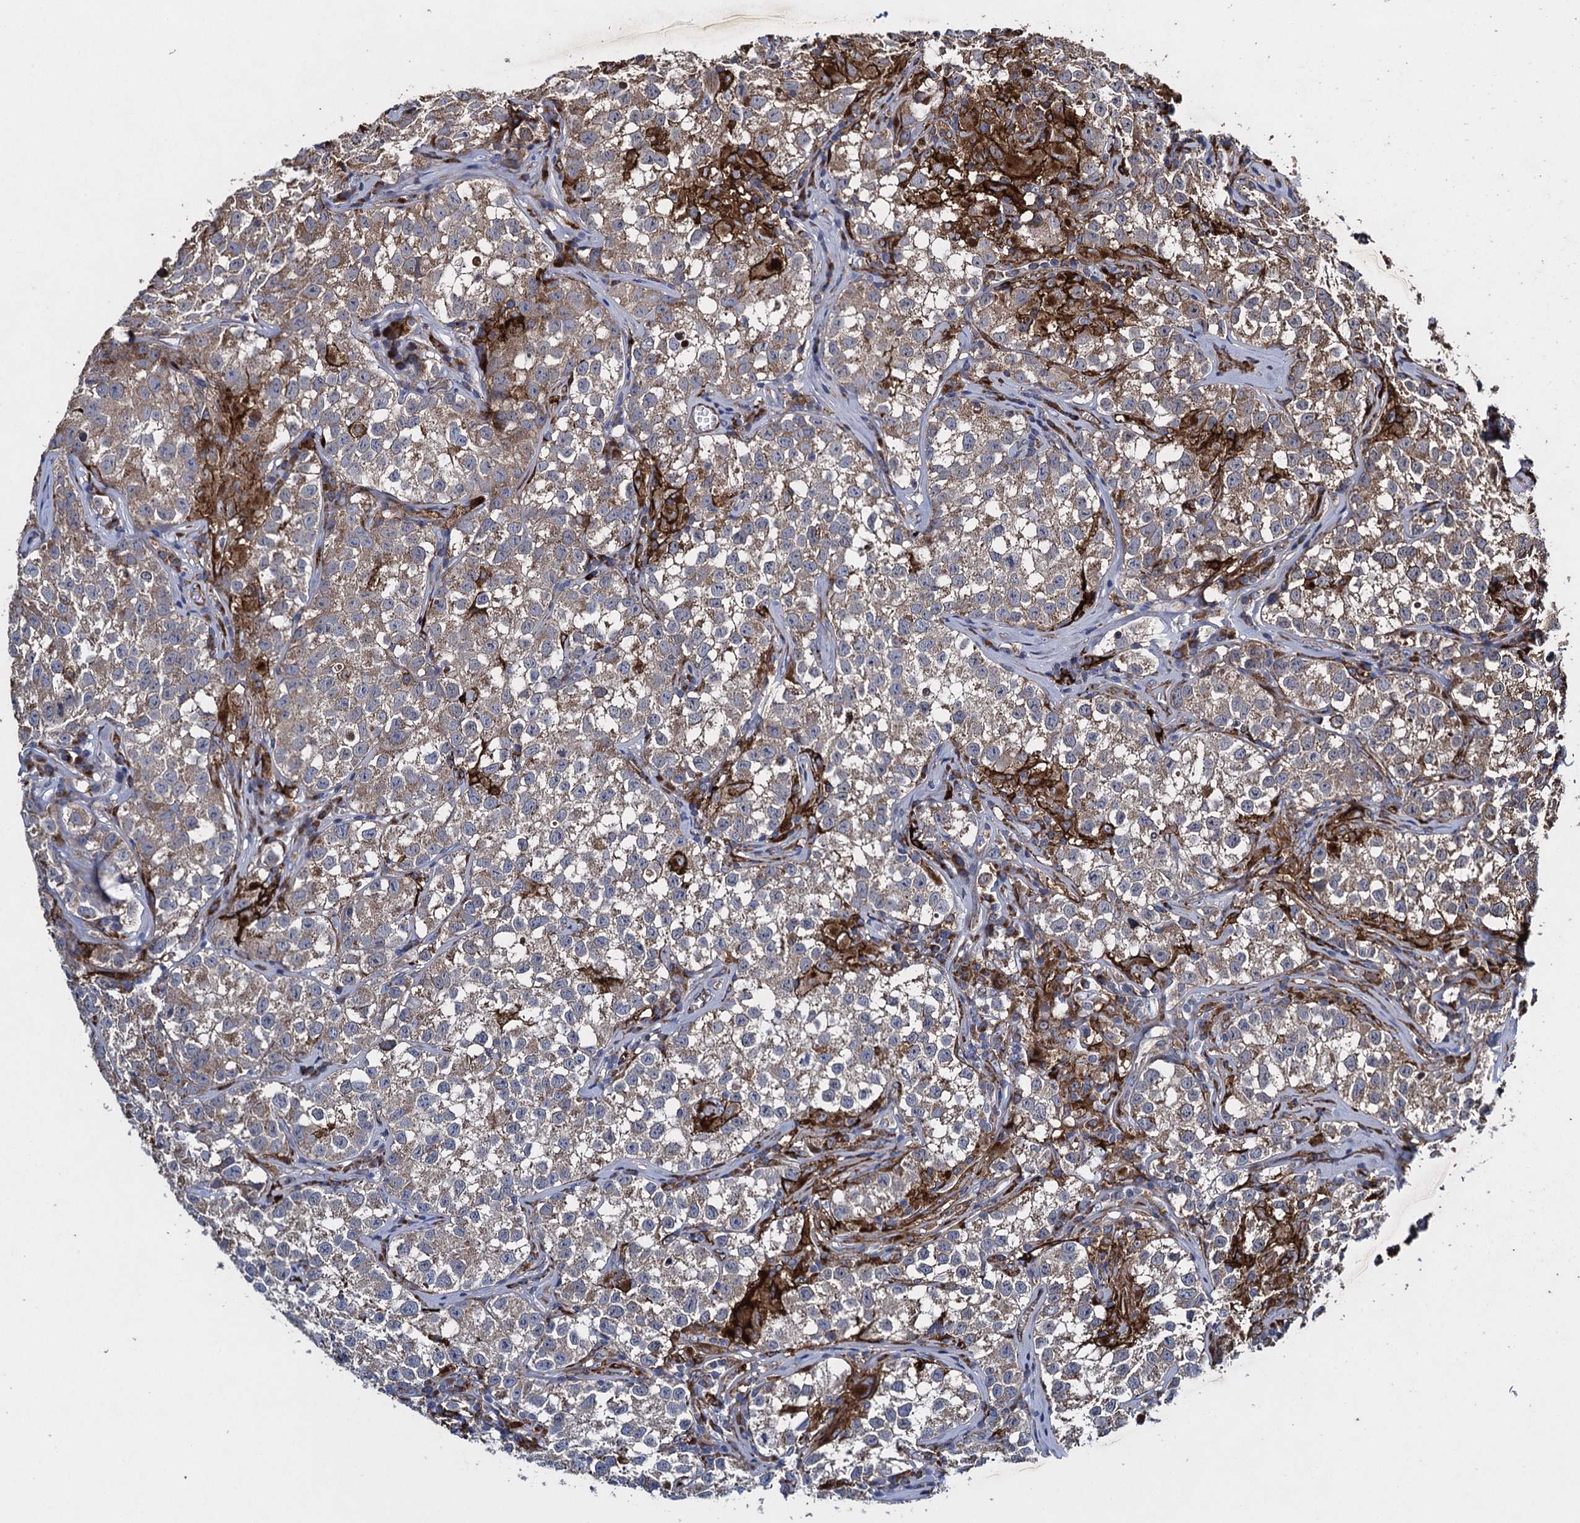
{"staining": {"intensity": "moderate", "quantity": ">75%", "location": "cytoplasmic/membranous"}, "tissue": "testis cancer", "cell_type": "Tumor cells", "image_type": "cancer", "snomed": [{"axis": "morphology", "description": "Seminoma, NOS"}, {"axis": "morphology", "description": "Carcinoma, Embryonal, NOS"}, {"axis": "topography", "description": "Testis"}], "caption": "DAB immunohistochemical staining of testis seminoma displays moderate cytoplasmic/membranous protein expression in about >75% of tumor cells. The staining was performed using DAB (3,3'-diaminobenzidine), with brown indicating positive protein expression. Nuclei are stained blue with hematoxylin.", "gene": "TXNDC11", "patient": {"sex": "male", "age": 43}}